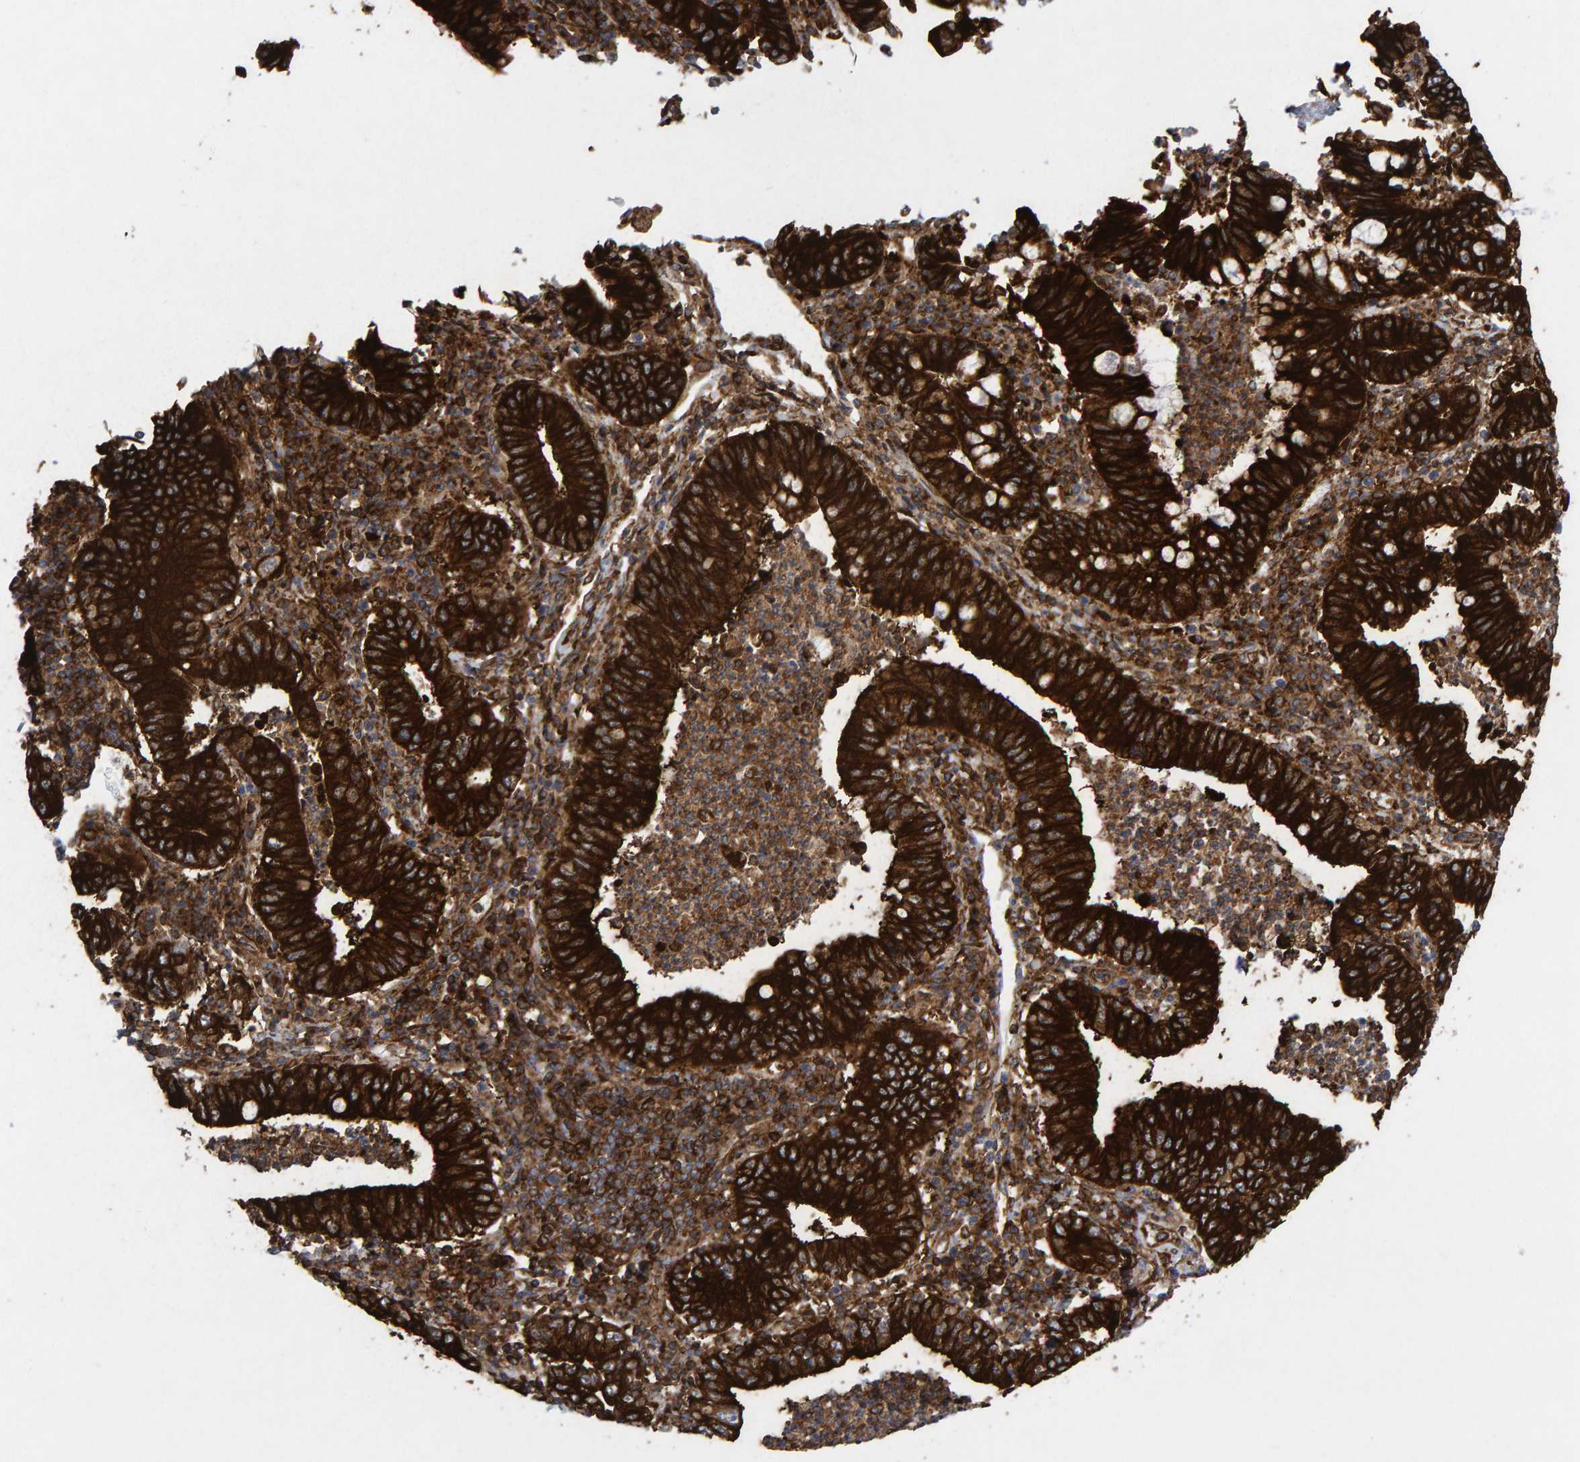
{"staining": {"intensity": "strong", "quantity": ">75%", "location": "cytoplasmic/membranous"}, "tissue": "stomach cancer", "cell_type": "Tumor cells", "image_type": "cancer", "snomed": [{"axis": "morphology", "description": "Normal tissue, NOS"}, {"axis": "morphology", "description": "Adenocarcinoma, NOS"}, {"axis": "topography", "description": "Esophagus"}, {"axis": "topography", "description": "Stomach, upper"}, {"axis": "topography", "description": "Peripheral nerve tissue"}], "caption": "Immunohistochemical staining of stomach adenocarcinoma reveals high levels of strong cytoplasmic/membranous protein positivity in approximately >75% of tumor cells.", "gene": "MVP", "patient": {"sex": "male", "age": 62}}